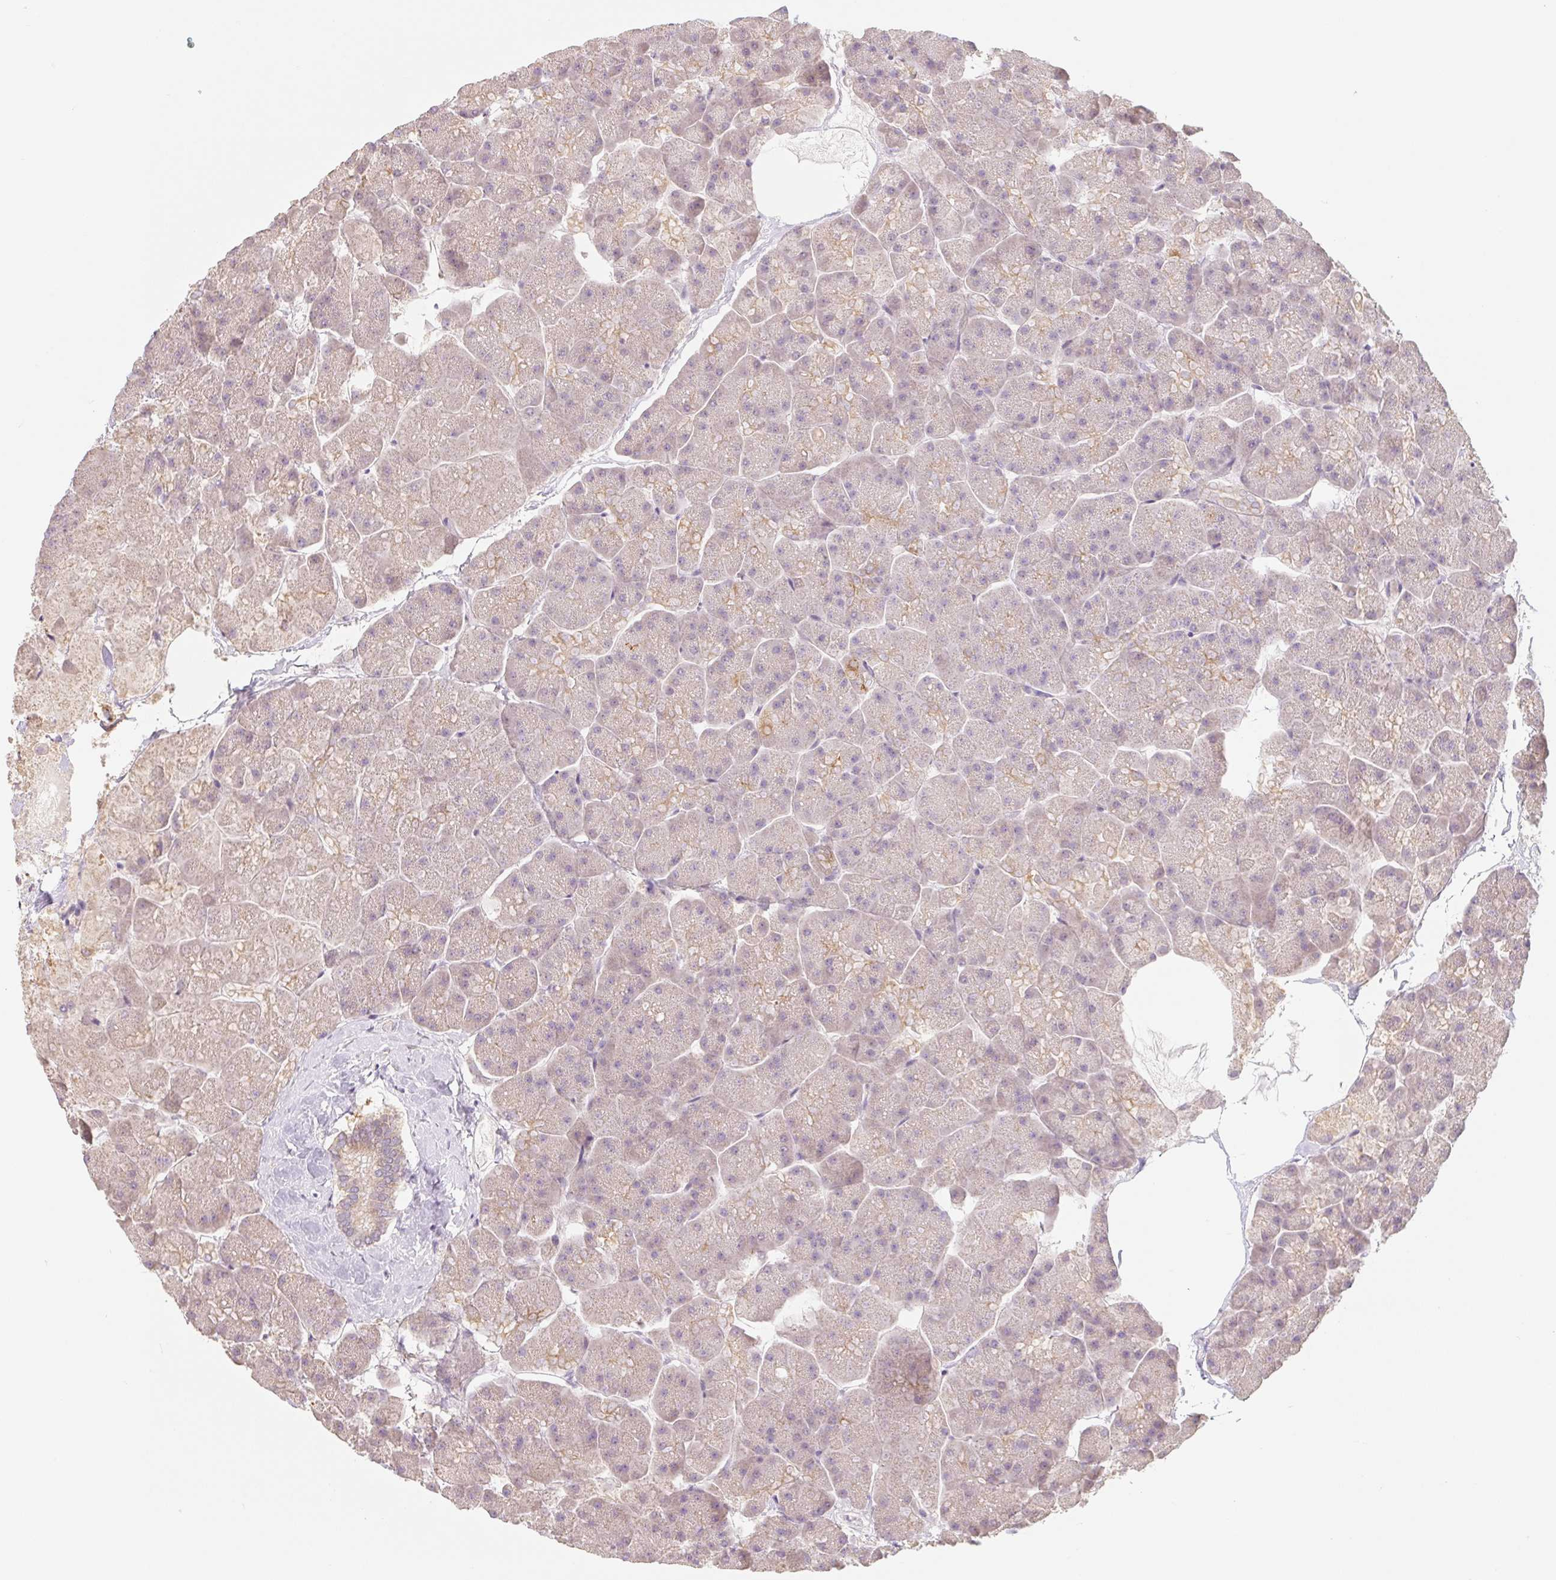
{"staining": {"intensity": "weak", "quantity": "<25%", "location": "cytoplasmic/membranous"}, "tissue": "pancreas", "cell_type": "Exocrine glandular cells", "image_type": "normal", "snomed": [{"axis": "morphology", "description": "Normal tissue, NOS"}, {"axis": "topography", "description": "Pancreas"}, {"axis": "topography", "description": "Peripheral nerve tissue"}], "caption": "IHC of unremarkable human pancreas shows no positivity in exocrine glandular cells.", "gene": "MIA2", "patient": {"sex": "male", "age": 54}}